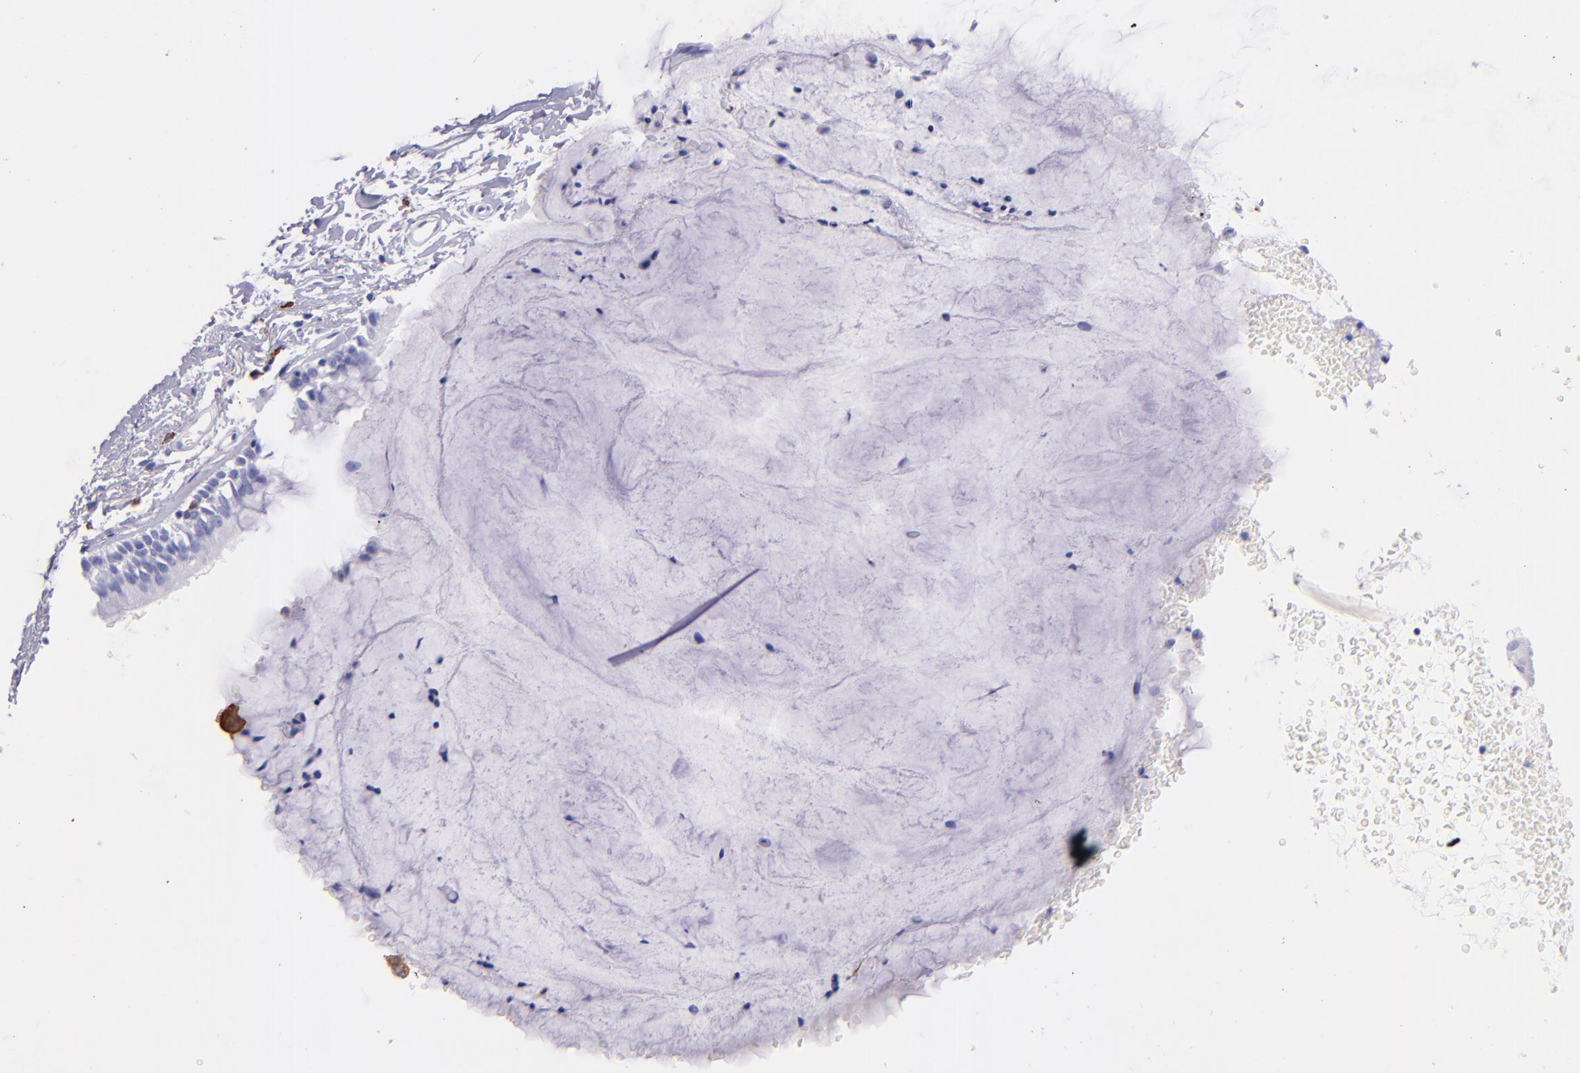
{"staining": {"intensity": "negative", "quantity": "none", "location": "none"}, "tissue": "bronchus", "cell_type": "Respiratory epithelial cells", "image_type": "normal", "snomed": [{"axis": "morphology", "description": "Normal tissue, NOS"}, {"axis": "topography", "description": "Lymph node of abdomen"}, {"axis": "topography", "description": "Lymph node of pelvis"}], "caption": "High magnification brightfield microscopy of unremarkable bronchus stained with DAB (brown) and counterstained with hematoxylin (blue): respiratory epithelial cells show no significant positivity.", "gene": "CD163", "patient": {"sex": "female", "age": 65}}